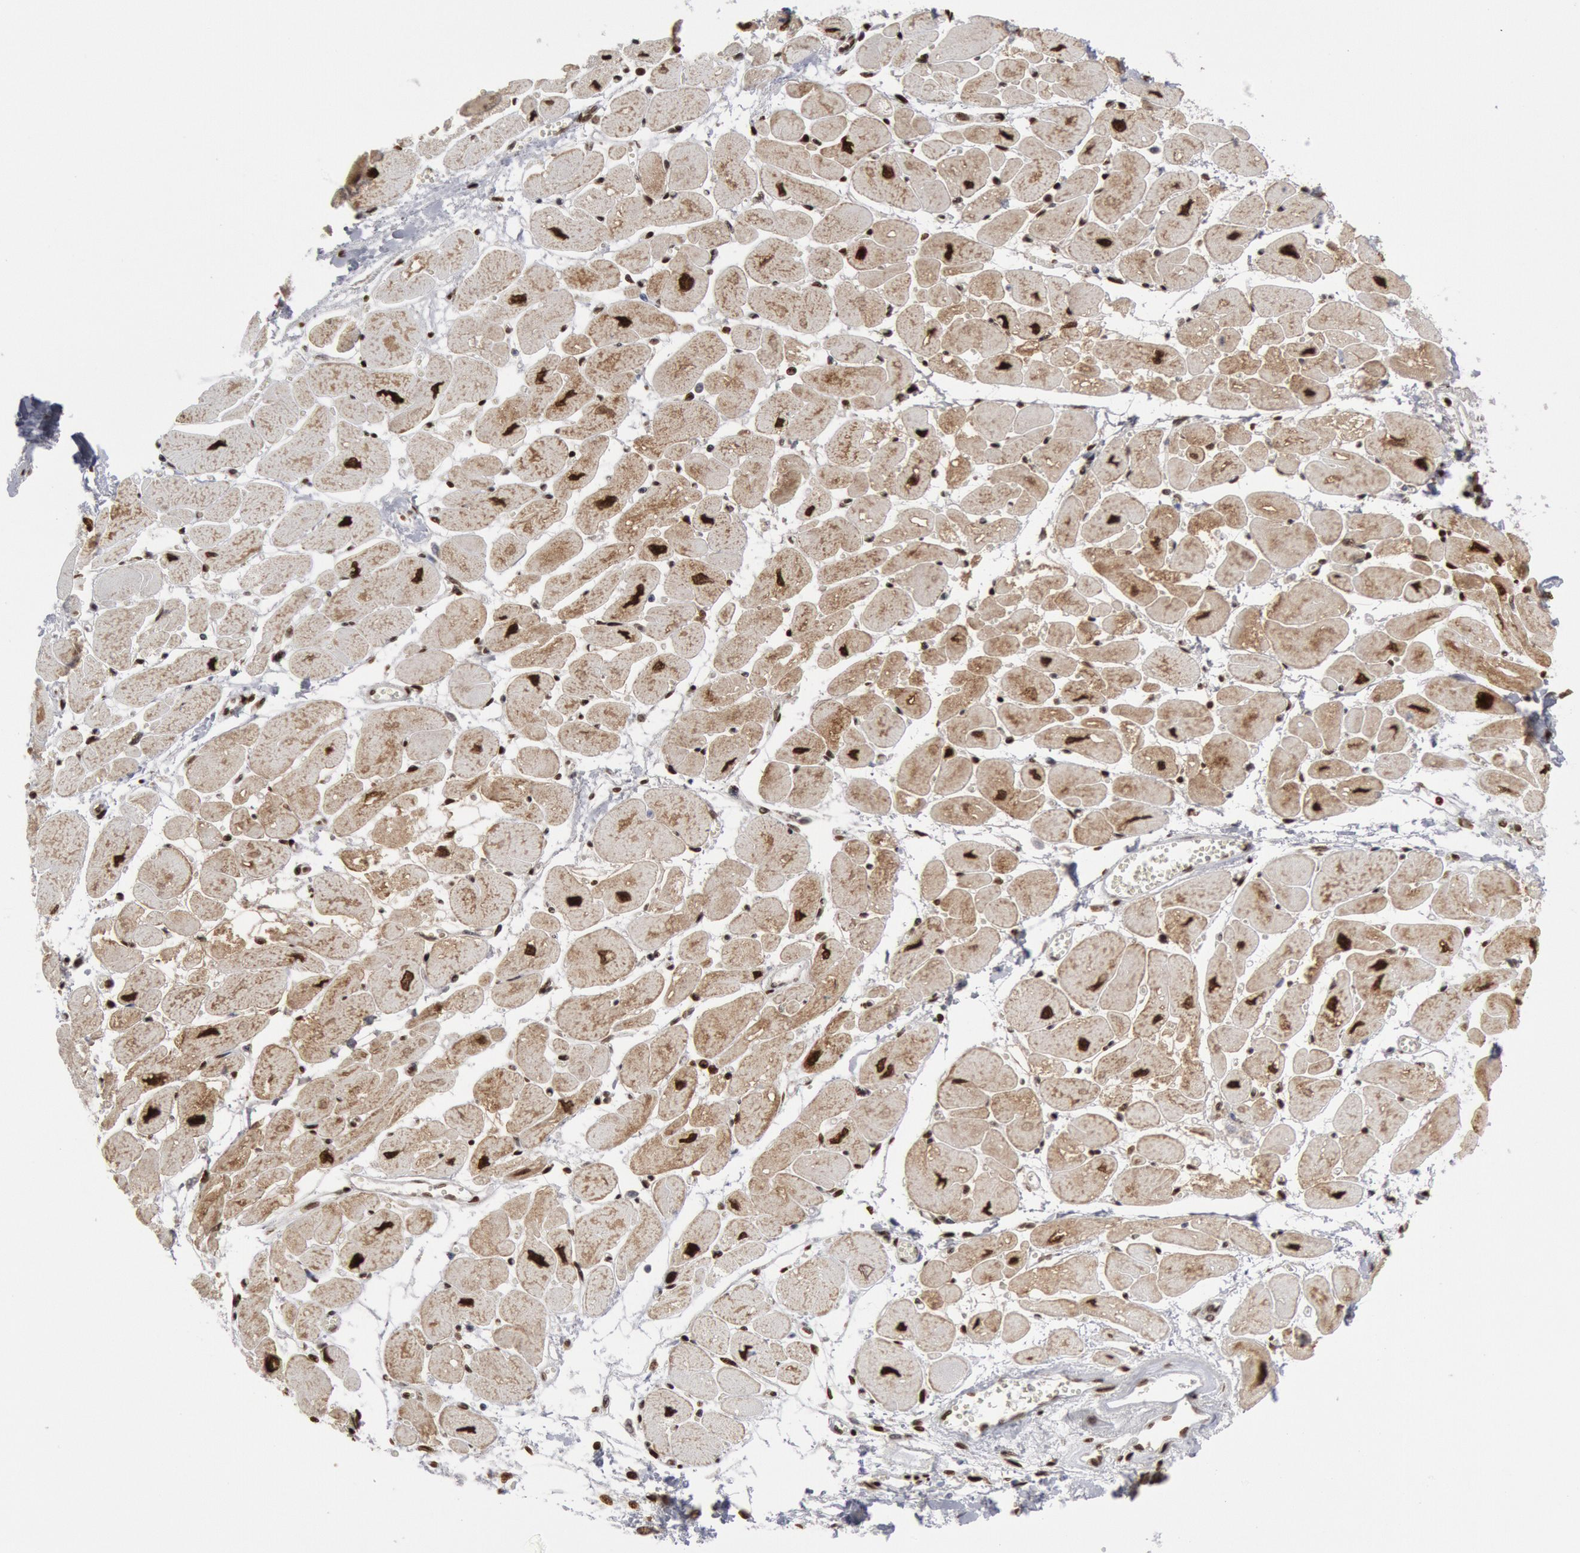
{"staining": {"intensity": "moderate", "quantity": ">75%", "location": "nuclear"}, "tissue": "heart muscle", "cell_type": "Cardiomyocytes", "image_type": "normal", "snomed": [{"axis": "morphology", "description": "Normal tissue, NOS"}, {"axis": "topography", "description": "Heart"}], "caption": "High-power microscopy captured an immunohistochemistry histopathology image of benign heart muscle, revealing moderate nuclear expression in approximately >75% of cardiomyocytes.", "gene": "MECP2", "patient": {"sex": "female", "age": 54}}